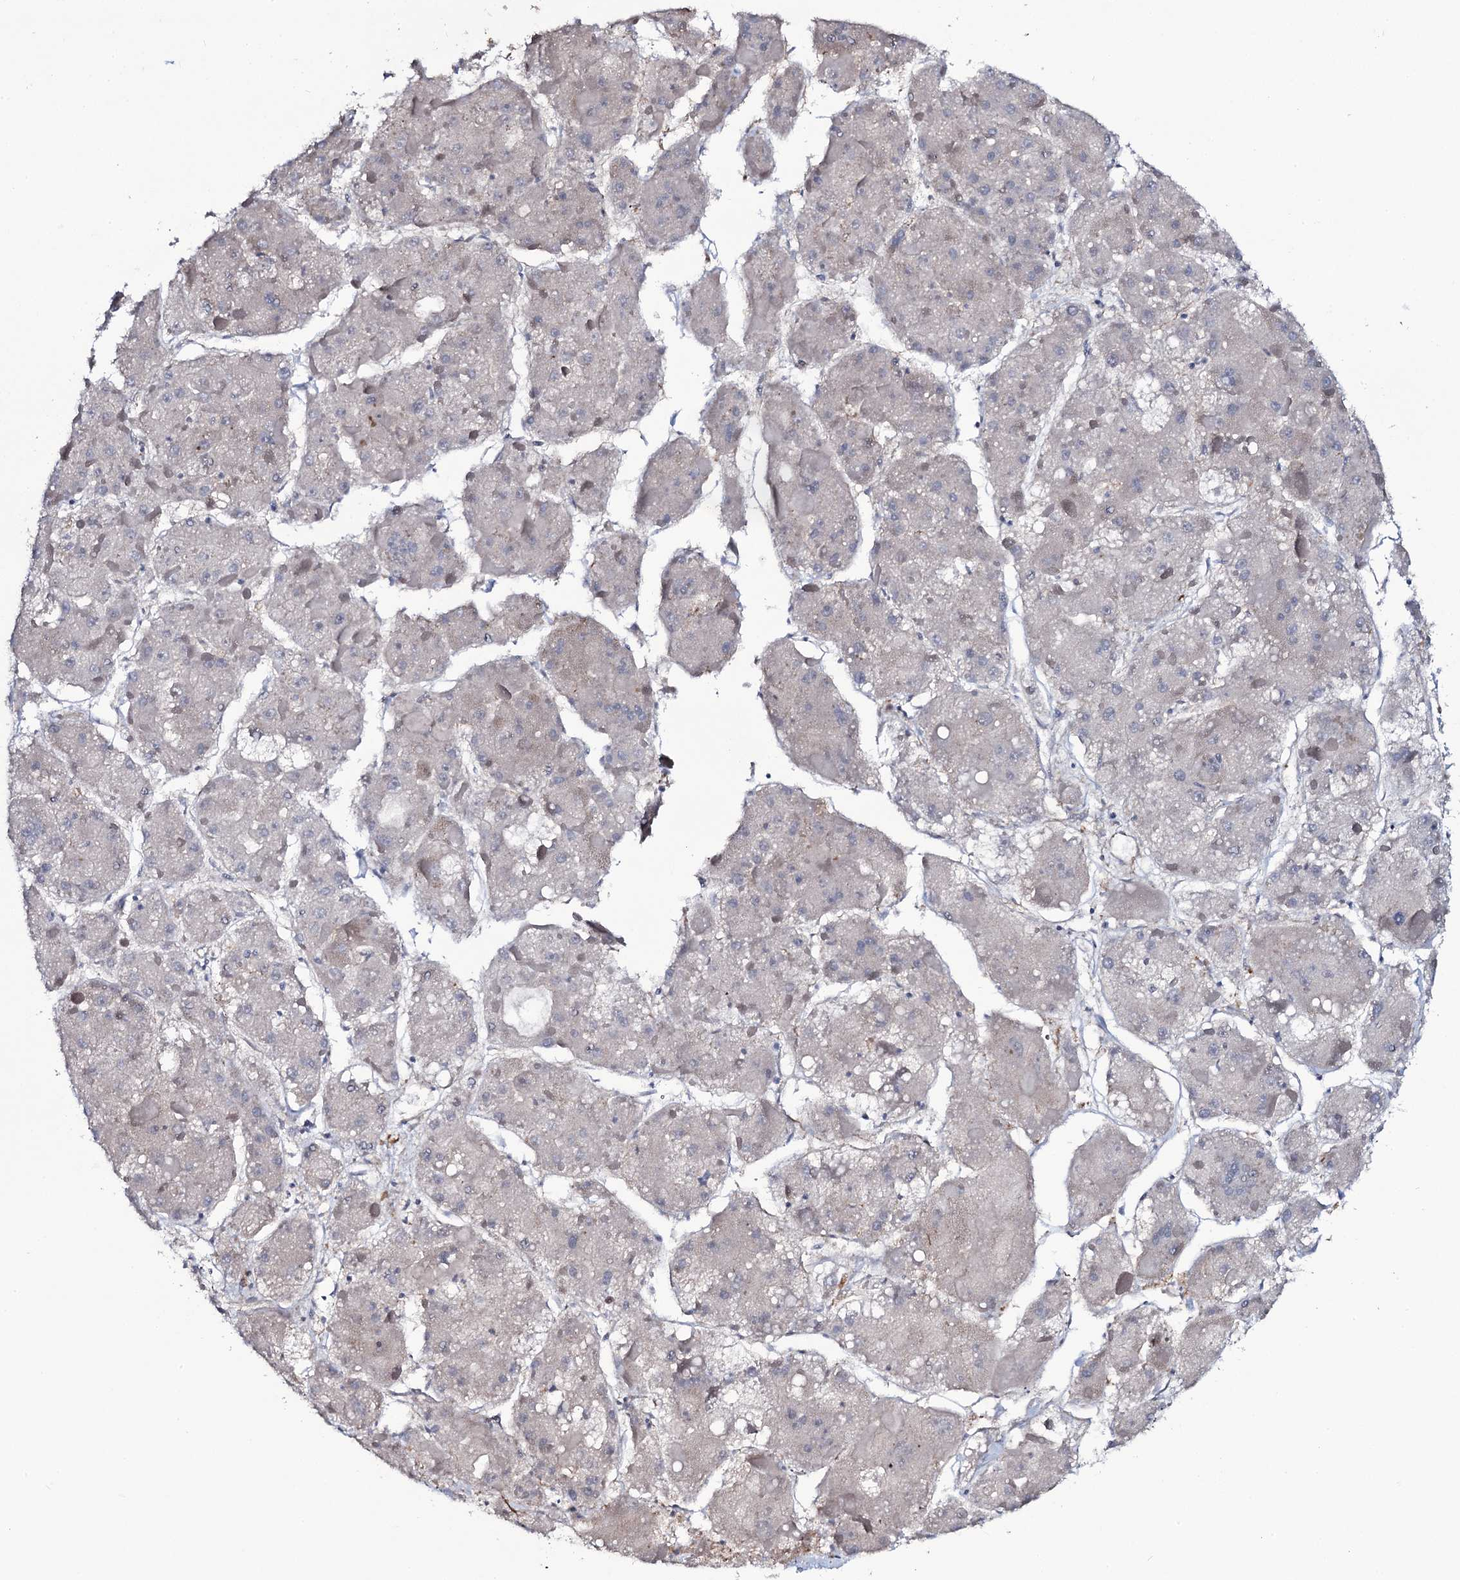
{"staining": {"intensity": "negative", "quantity": "none", "location": "none"}, "tissue": "liver cancer", "cell_type": "Tumor cells", "image_type": "cancer", "snomed": [{"axis": "morphology", "description": "Carcinoma, Hepatocellular, NOS"}, {"axis": "topography", "description": "Liver"}], "caption": "Immunohistochemistry (IHC) of hepatocellular carcinoma (liver) shows no expression in tumor cells.", "gene": "SNAP23", "patient": {"sex": "female", "age": 73}}